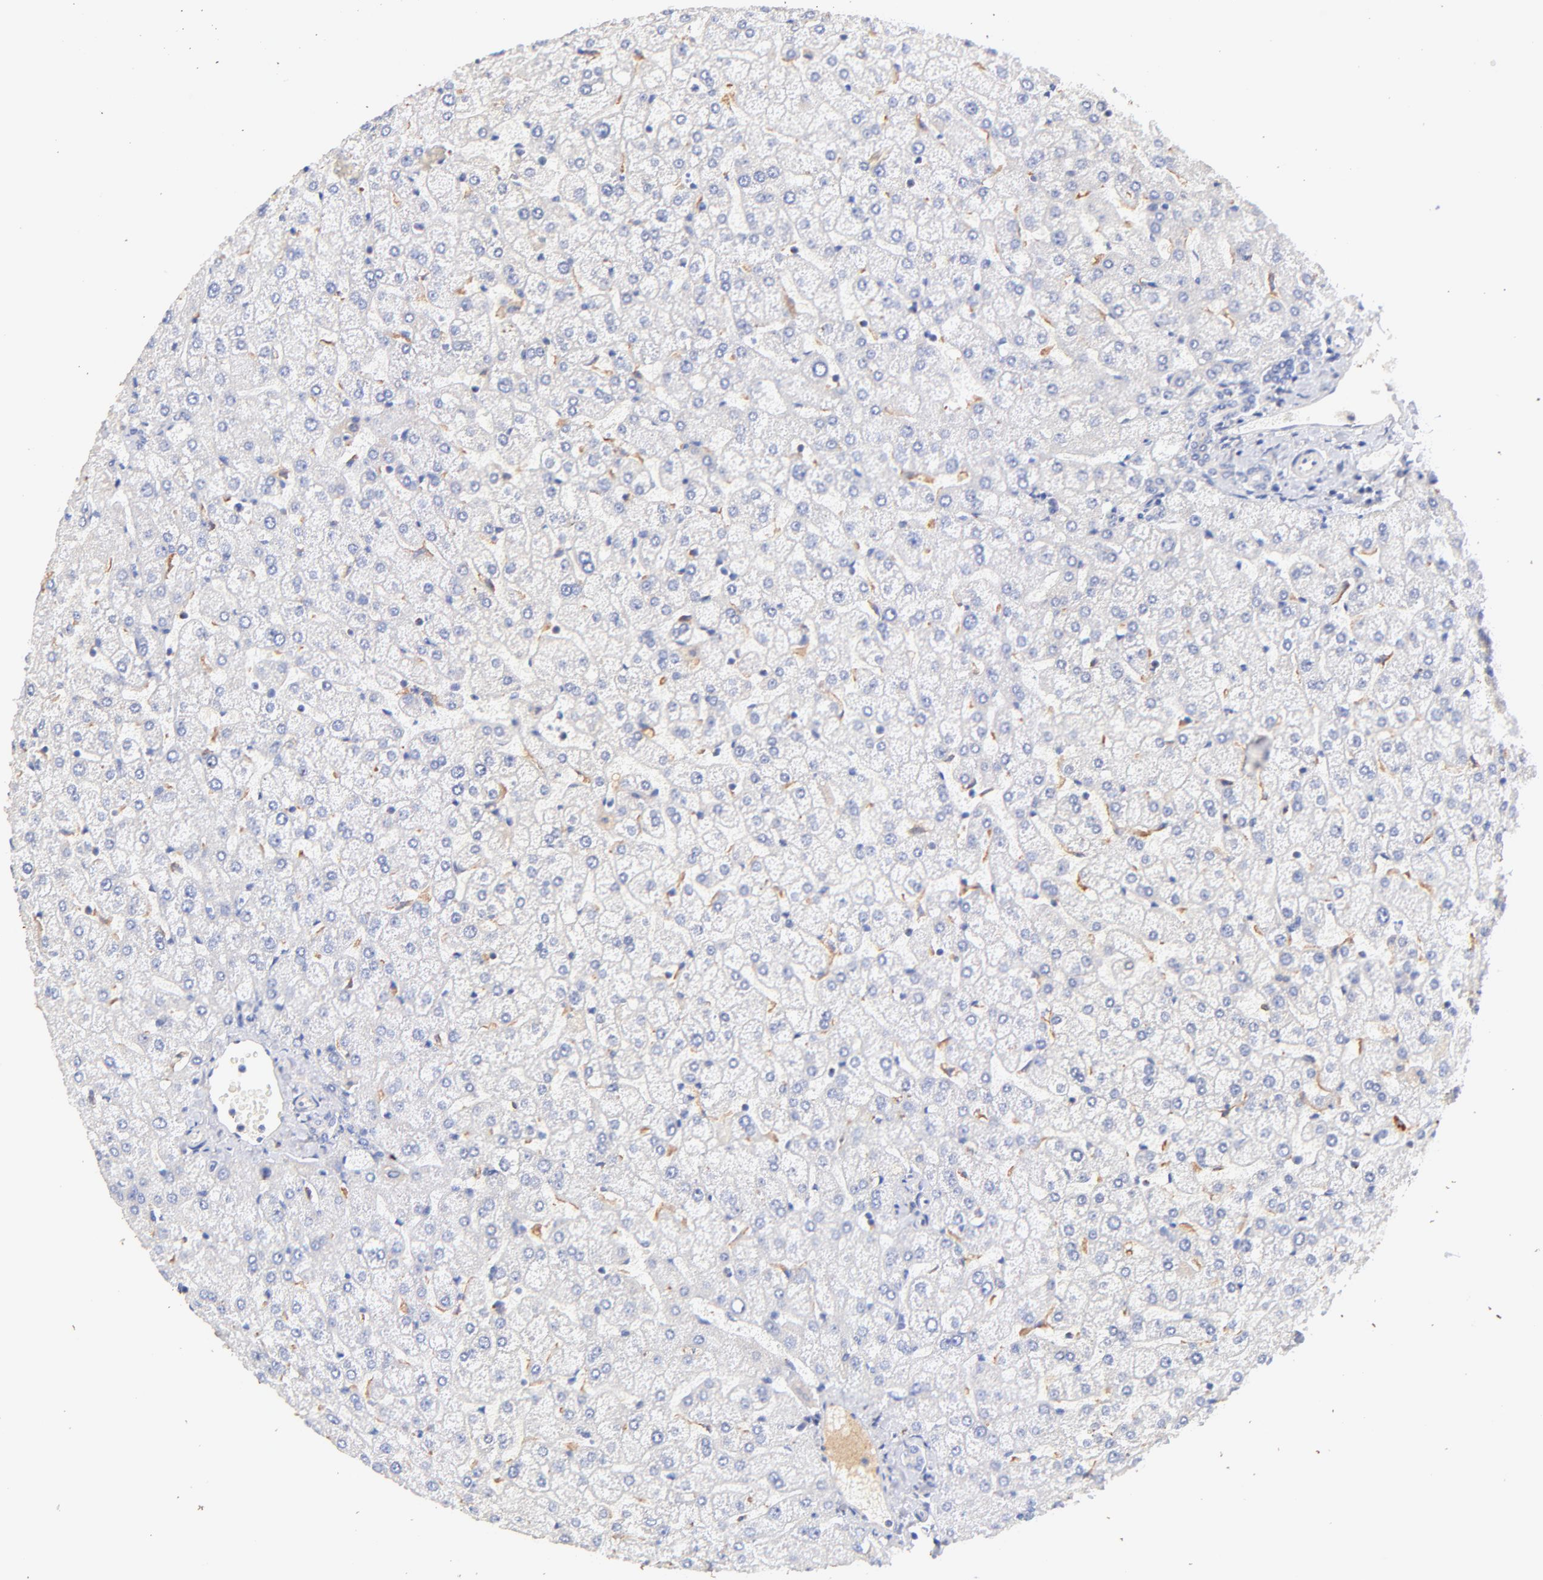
{"staining": {"intensity": "negative", "quantity": "none", "location": "none"}, "tissue": "liver", "cell_type": "Cholangiocytes", "image_type": "normal", "snomed": [{"axis": "morphology", "description": "Normal tissue, NOS"}, {"axis": "topography", "description": "Liver"}], "caption": "Cholangiocytes show no significant protein positivity in normal liver. (DAB (3,3'-diaminobenzidine) IHC visualized using brightfield microscopy, high magnification).", "gene": "IGLV7", "patient": {"sex": "female", "age": 32}}